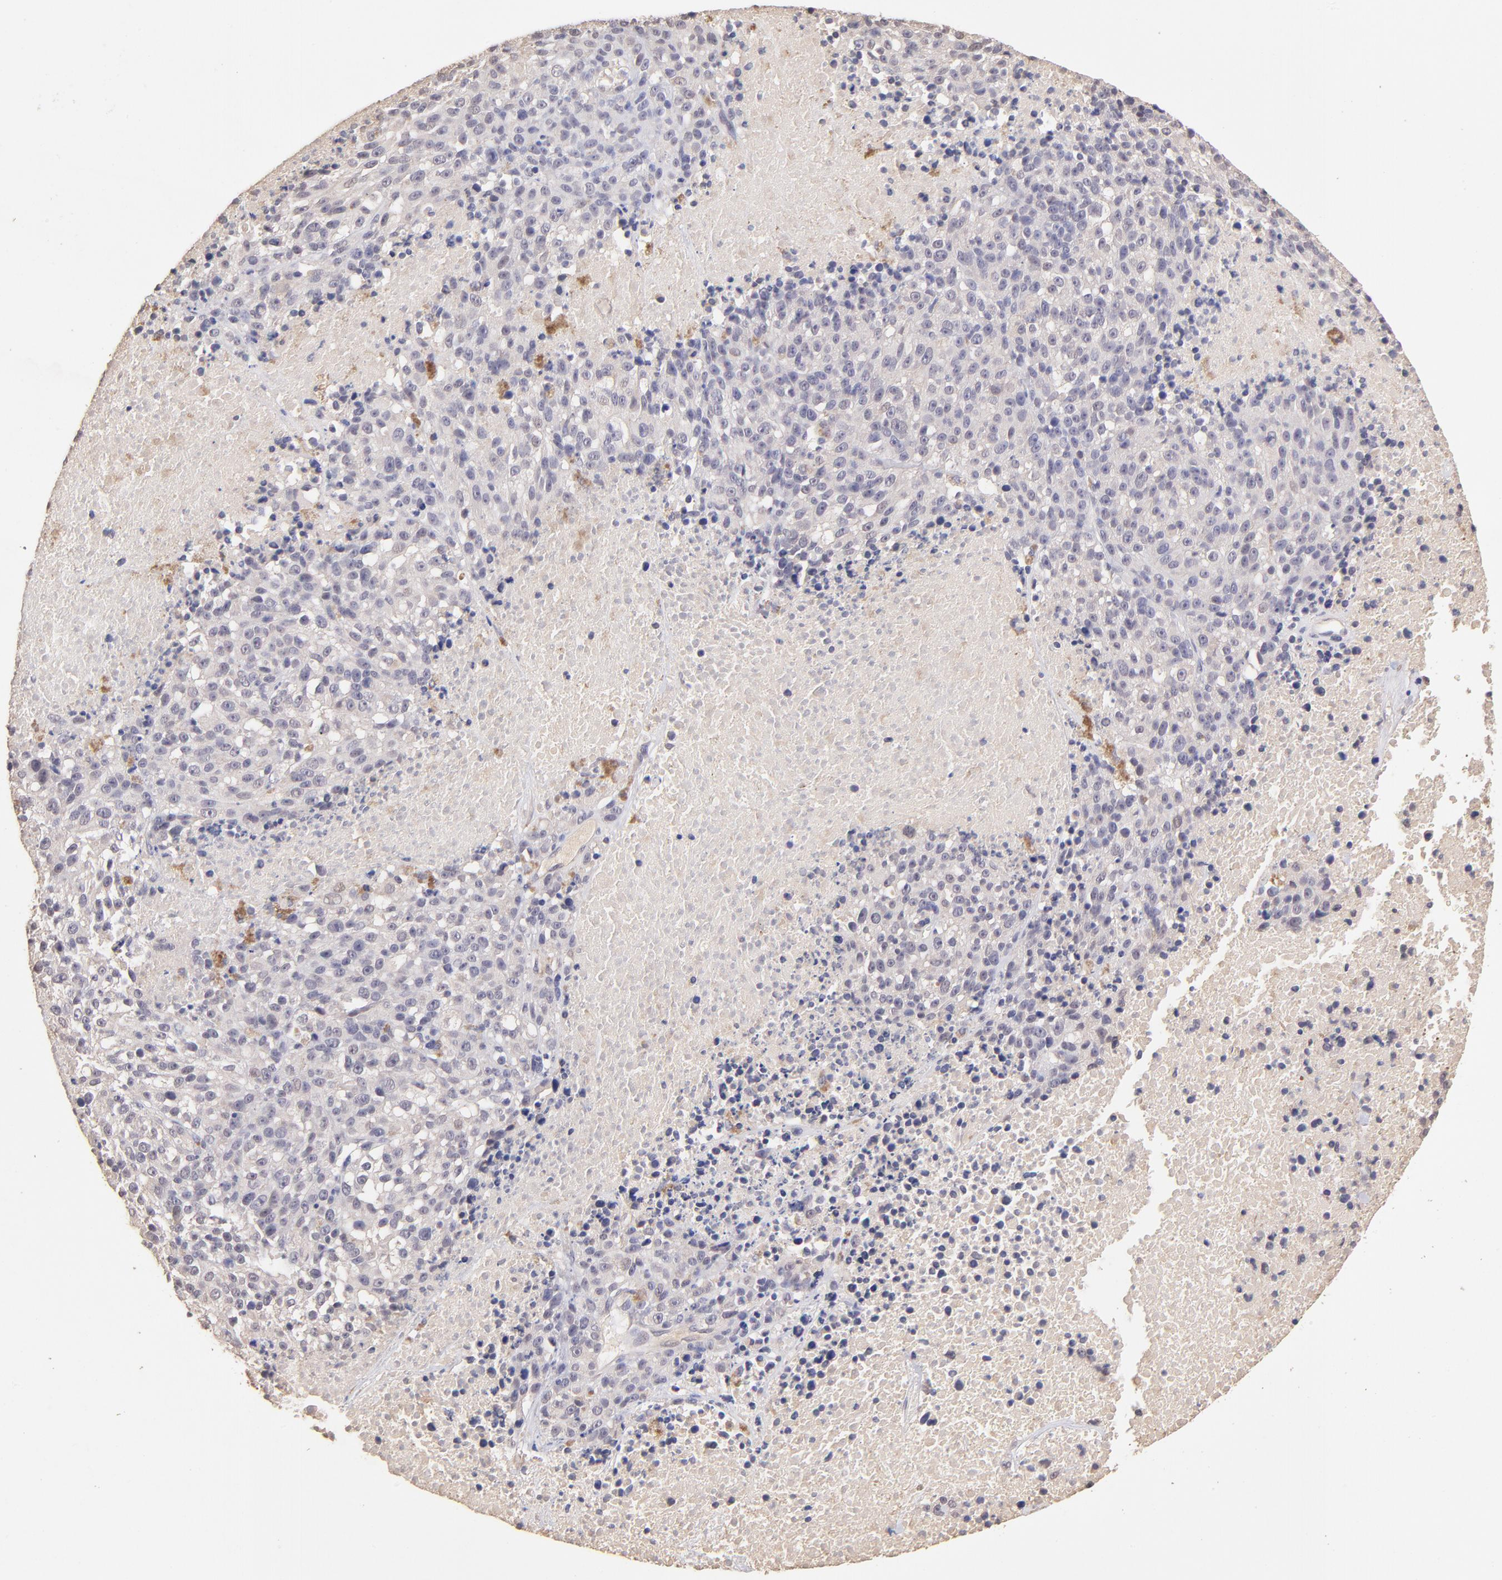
{"staining": {"intensity": "negative", "quantity": "none", "location": "none"}, "tissue": "melanoma", "cell_type": "Tumor cells", "image_type": "cancer", "snomed": [{"axis": "morphology", "description": "Malignant melanoma, Metastatic site"}, {"axis": "topography", "description": "Cerebral cortex"}], "caption": "The photomicrograph displays no staining of tumor cells in malignant melanoma (metastatic site). Nuclei are stained in blue.", "gene": "RNASEL", "patient": {"sex": "female", "age": 52}}